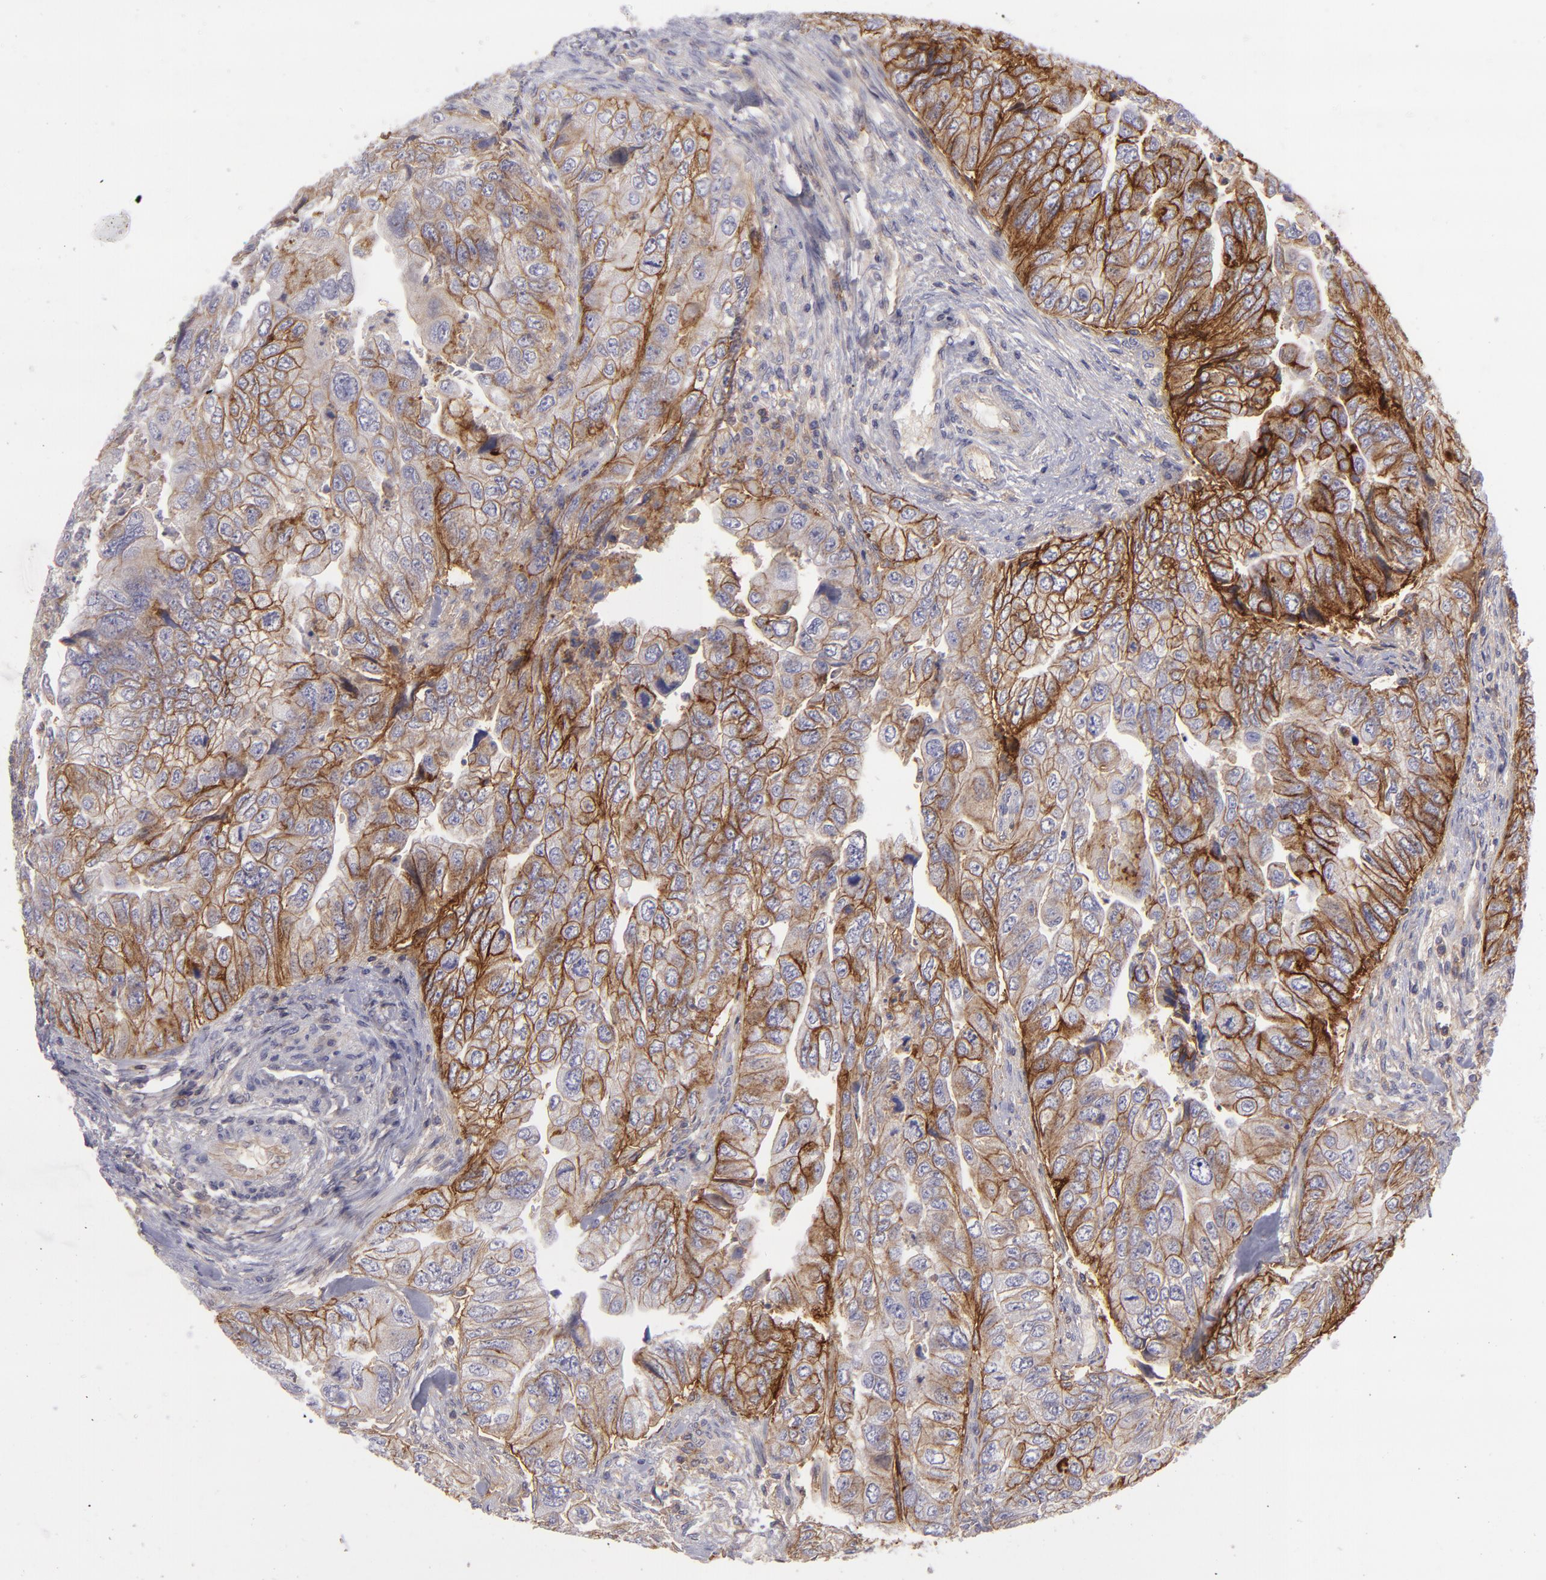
{"staining": {"intensity": "strong", "quantity": "25%-75%", "location": "cytoplasmic/membranous"}, "tissue": "colorectal cancer", "cell_type": "Tumor cells", "image_type": "cancer", "snomed": [{"axis": "morphology", "description": "Adenocarcinoma, NOS"}, {"axis": "topography", "description": "Colon"}], "caption": "Protein expression analysis of human colorectal adenocarcinoma reveals strong cytoplasmic/membranous positivity in about 25%-75% of tumor cells.", "gene": "BSG", "patient": {"sex": "female", "age": 11}}